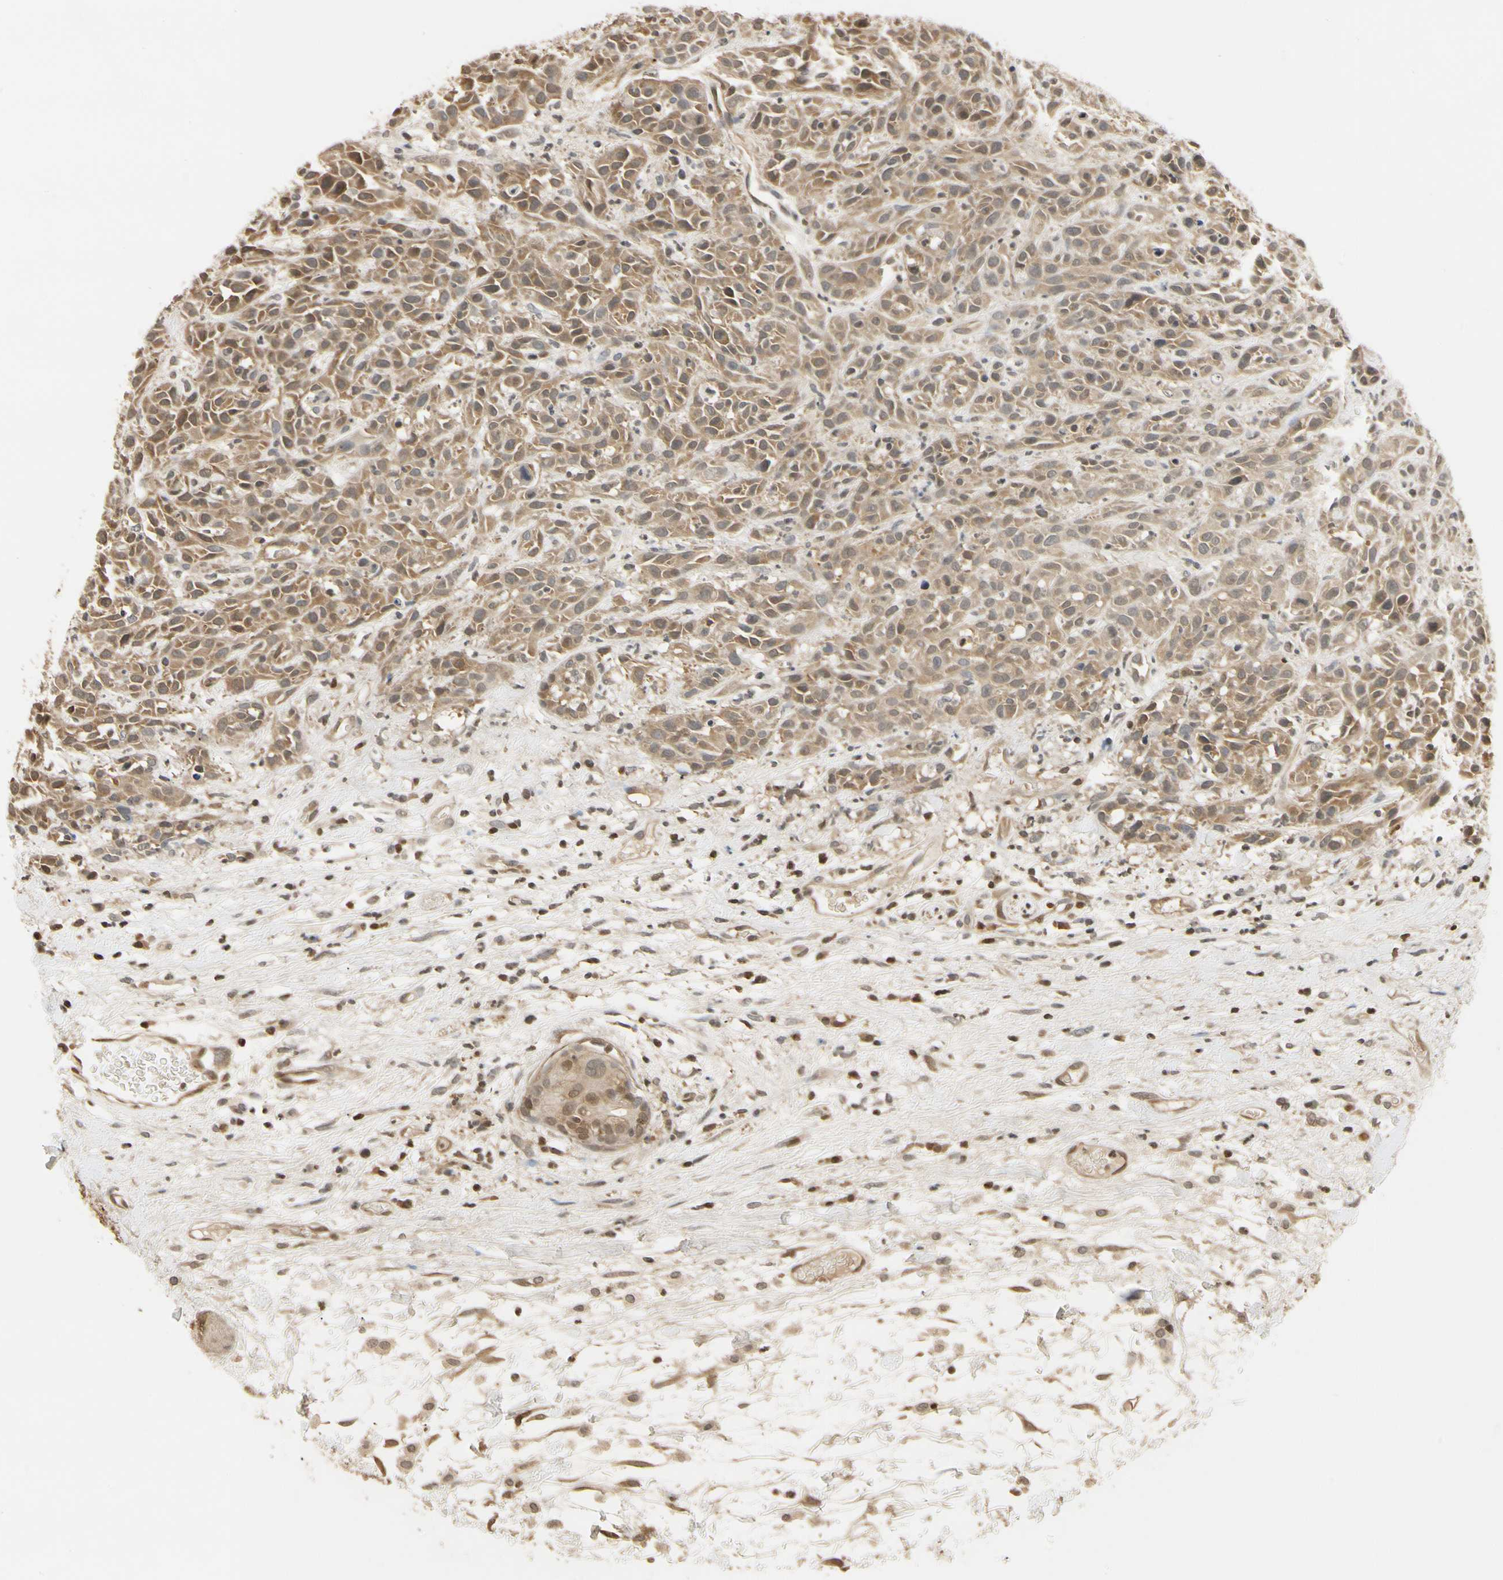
{"staining": {"intensity": "moderate", "quantity": ">75%", "location": "cytoplasmic/membranous"}, "tissue": "head and neck cancer", "cell_type": "Tumor cells", "image_type": "cancer", "snomed": [{"axis": "morphology", "description": "Normal tissue, NOS"}, {"axis": "morphology", "description": "Squamous cell carcinoma, NOS"}, {"axis": "topography", "description": "Cartilage tissue"}, {"axis": "topography", "description": "Head-Neck"}], "caption": "Brown immunohistochemical staining in squamous cell carcinoma (head and neck) shows moderate cytoplasmic/membranous positivity in about >75% of tumor cells. (IHC, brightfield microscopy, high magnification).", "gene": "SOD1", "patient": {"sex": "male", "age": 62}}